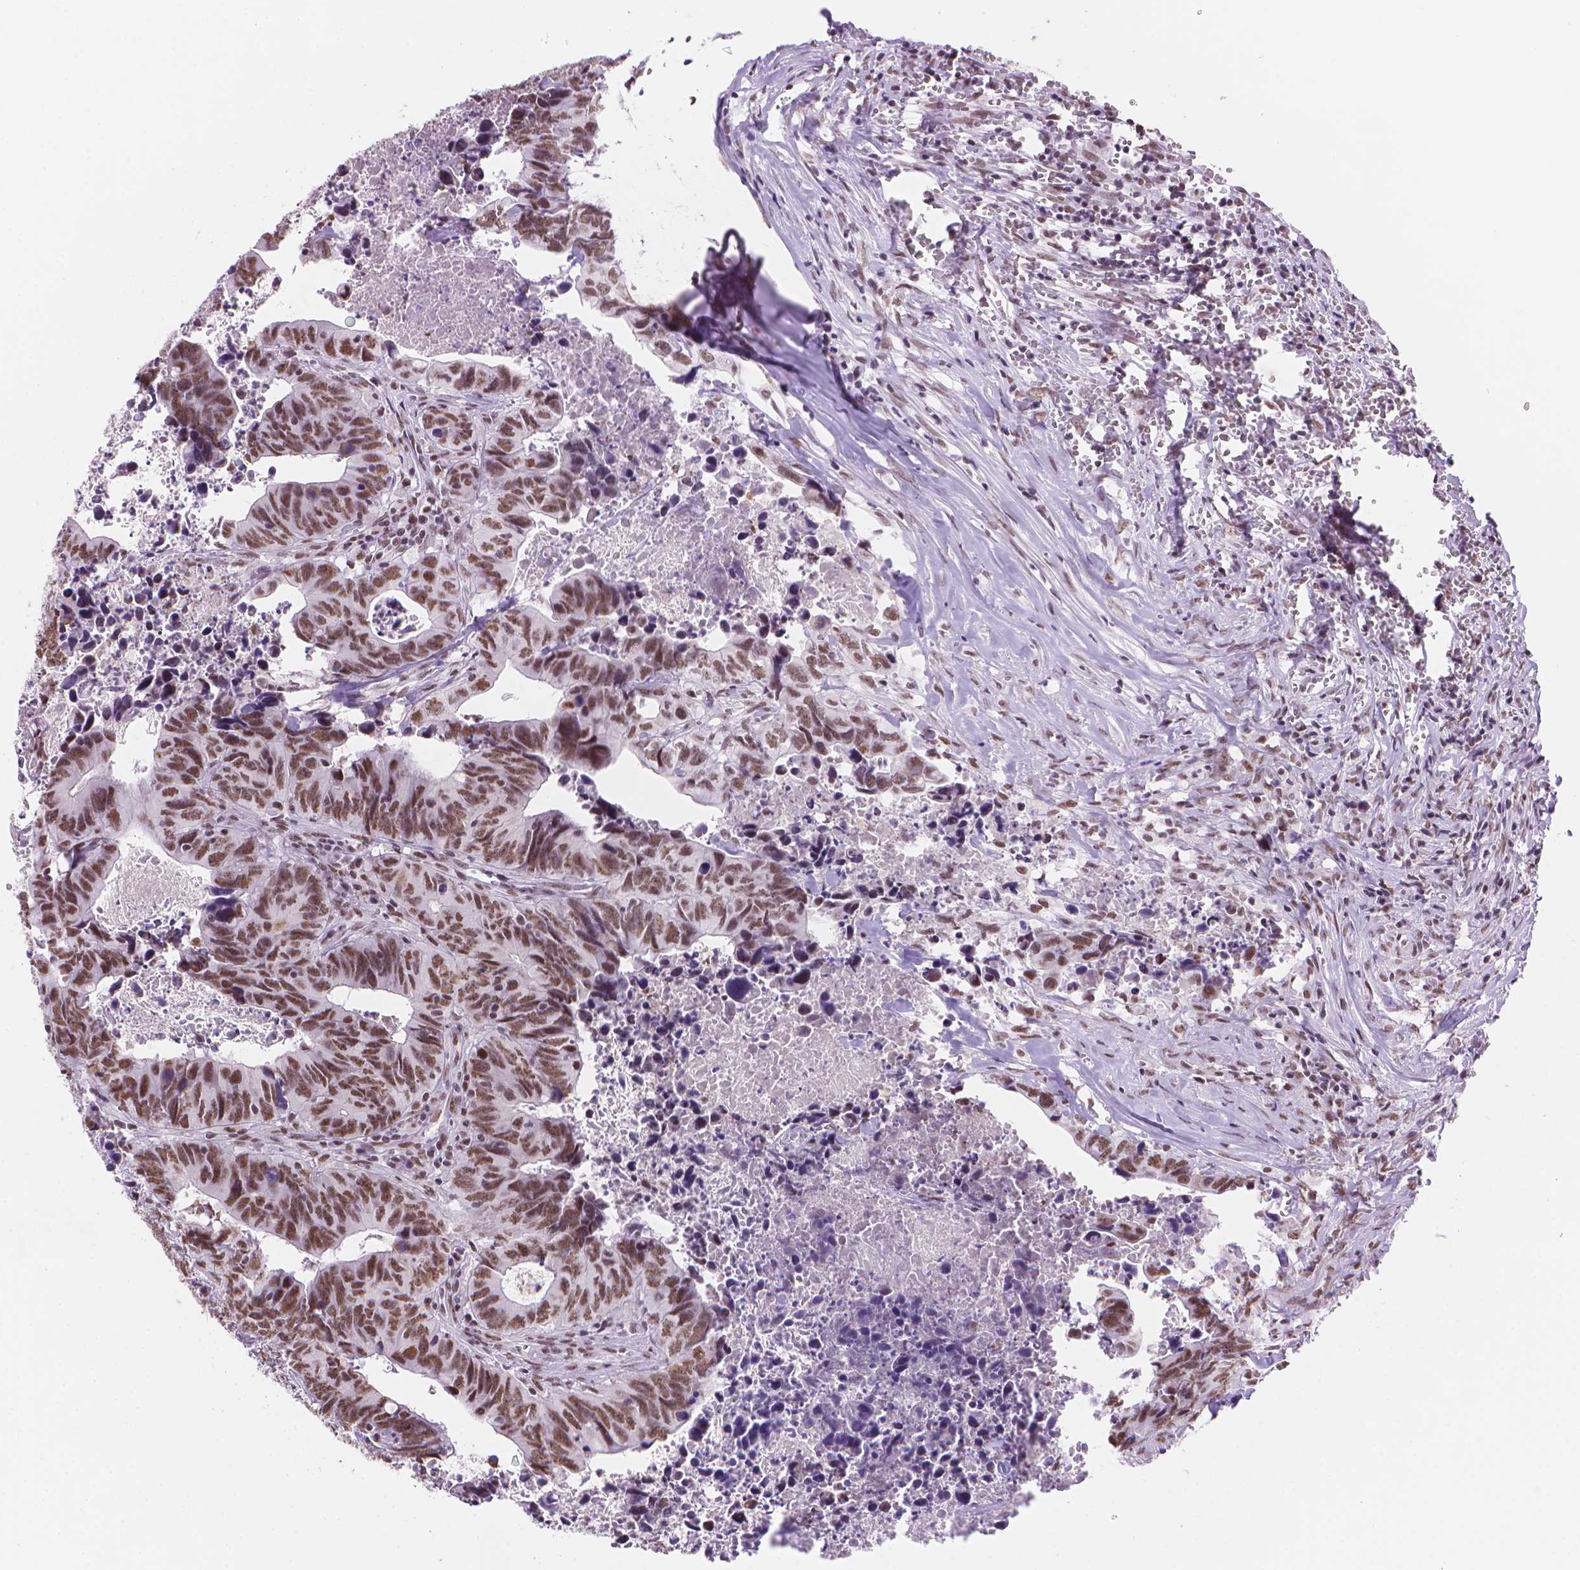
{"staining": {"intensity": "moderate", "quantity": ">75%", "location": "nuclear"}, "tissue": "colorectal cancer", "cell_type": "Tumor cells", "image_type": "cancer", "snomed": [{"axis": "morphology", "description": "Adenocarcinoma, NOS"}, {"axis": "topography", "description": "Colon"}], "caption": "Colorectal adenocarcinoma stained for a protein (brown) shows moderate nuclear positive staining in approximately >75% of tumor cells.", "gene": "RPA4", "patient": {"sex": "female", "age": 82}}